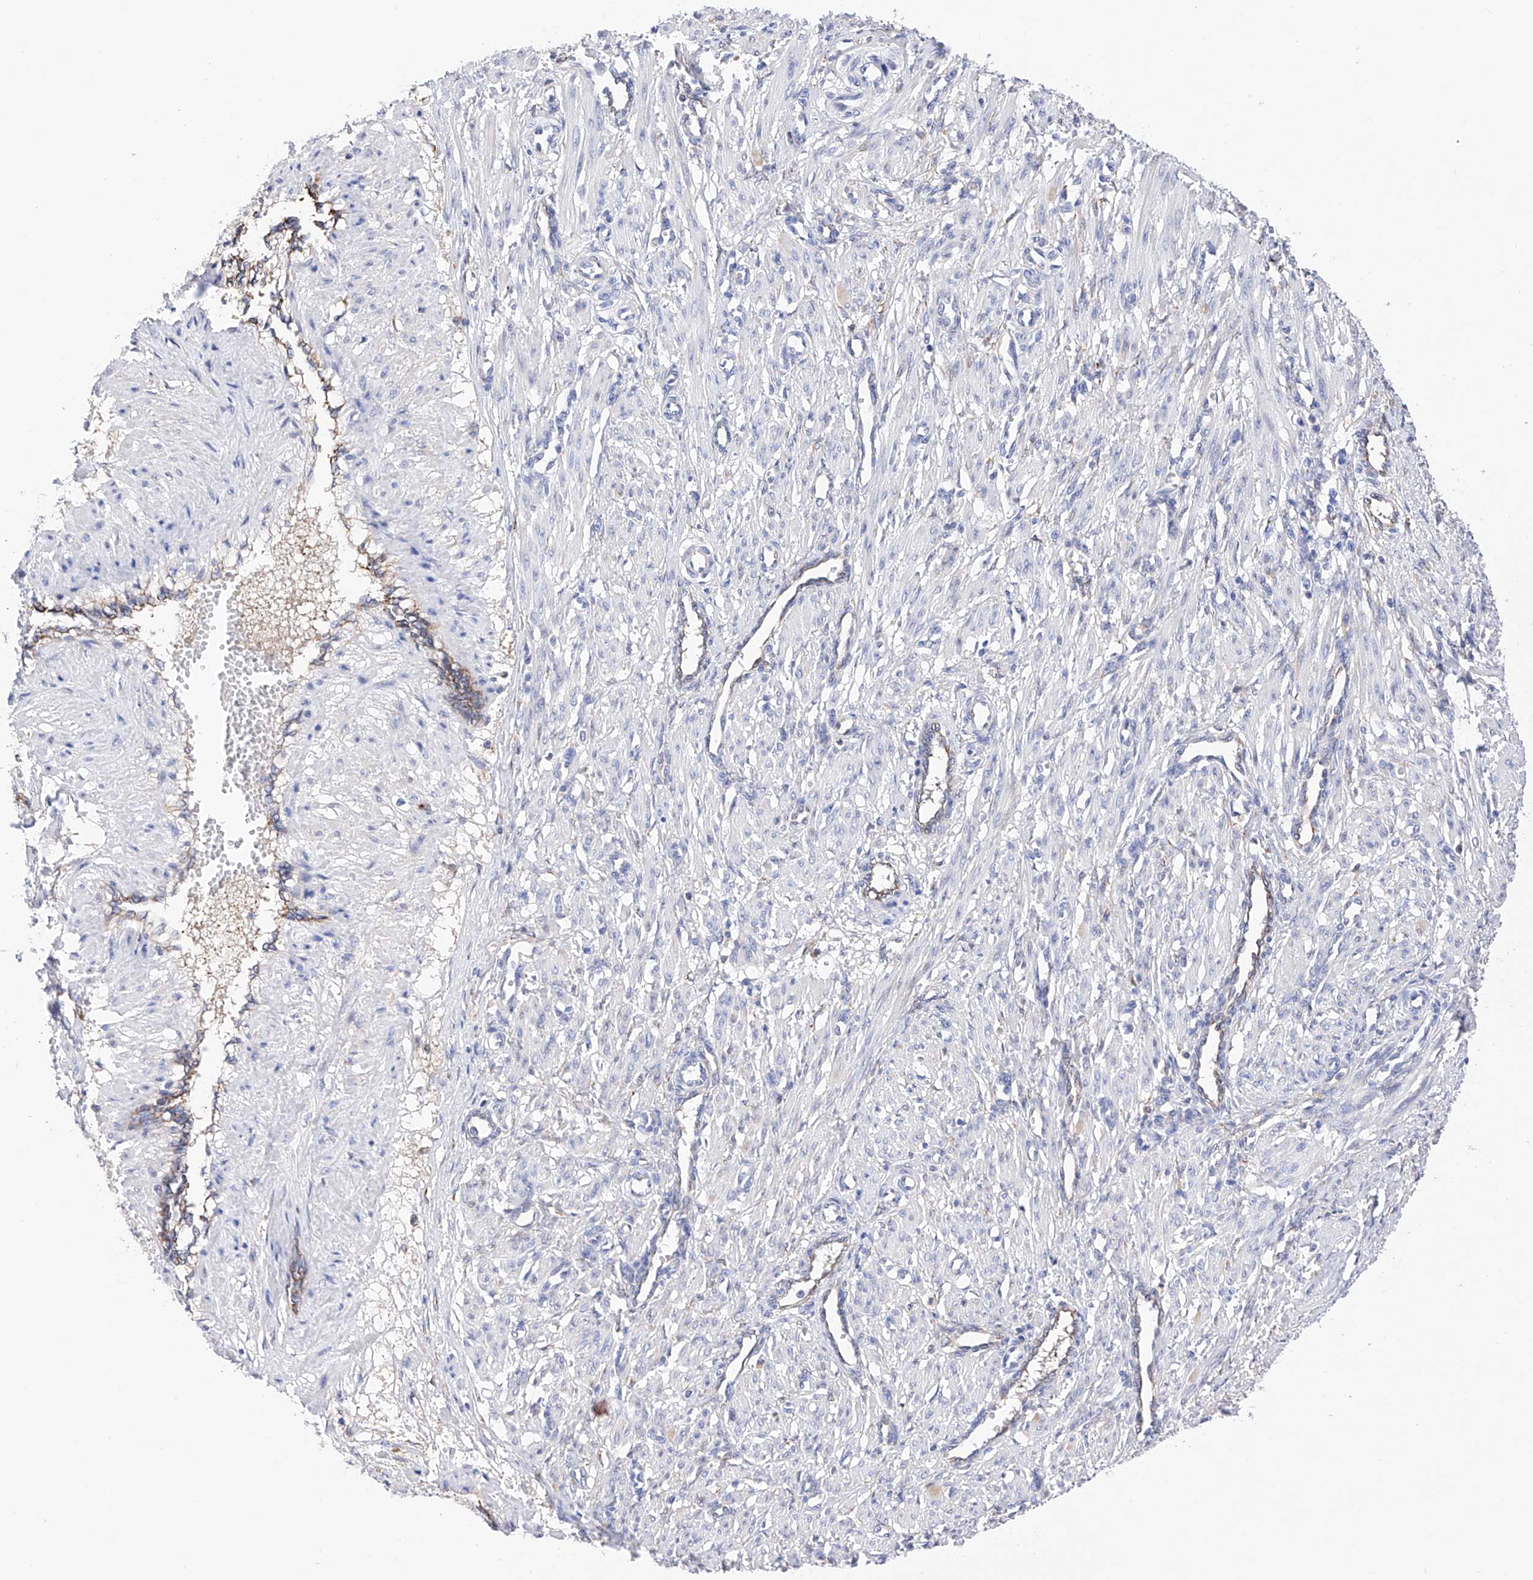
{"staining": {"intensity": "negative", "quantity": "none", "location": "none"}, "tissue": "smooth muscle", "cell_type": "Smooth muscle cells", "image_type": "normal", "snomed": [{"axis": "morphology", "description": "Normal tissue, NOS"}, {"axis": "topography", "description": "Endometrium"}], "caption": "This is a image of immunohistochemistry (IHC) staining of benign smooth muscle, which shows no staining in smooth muscle cells. (DAB (3,3'-diaminobenzidine) immunohistochemistry (IHC) with hematoxylin counter stain).", "gene": "PDIA5", "patient": {"sex": "female", "age": 33}}